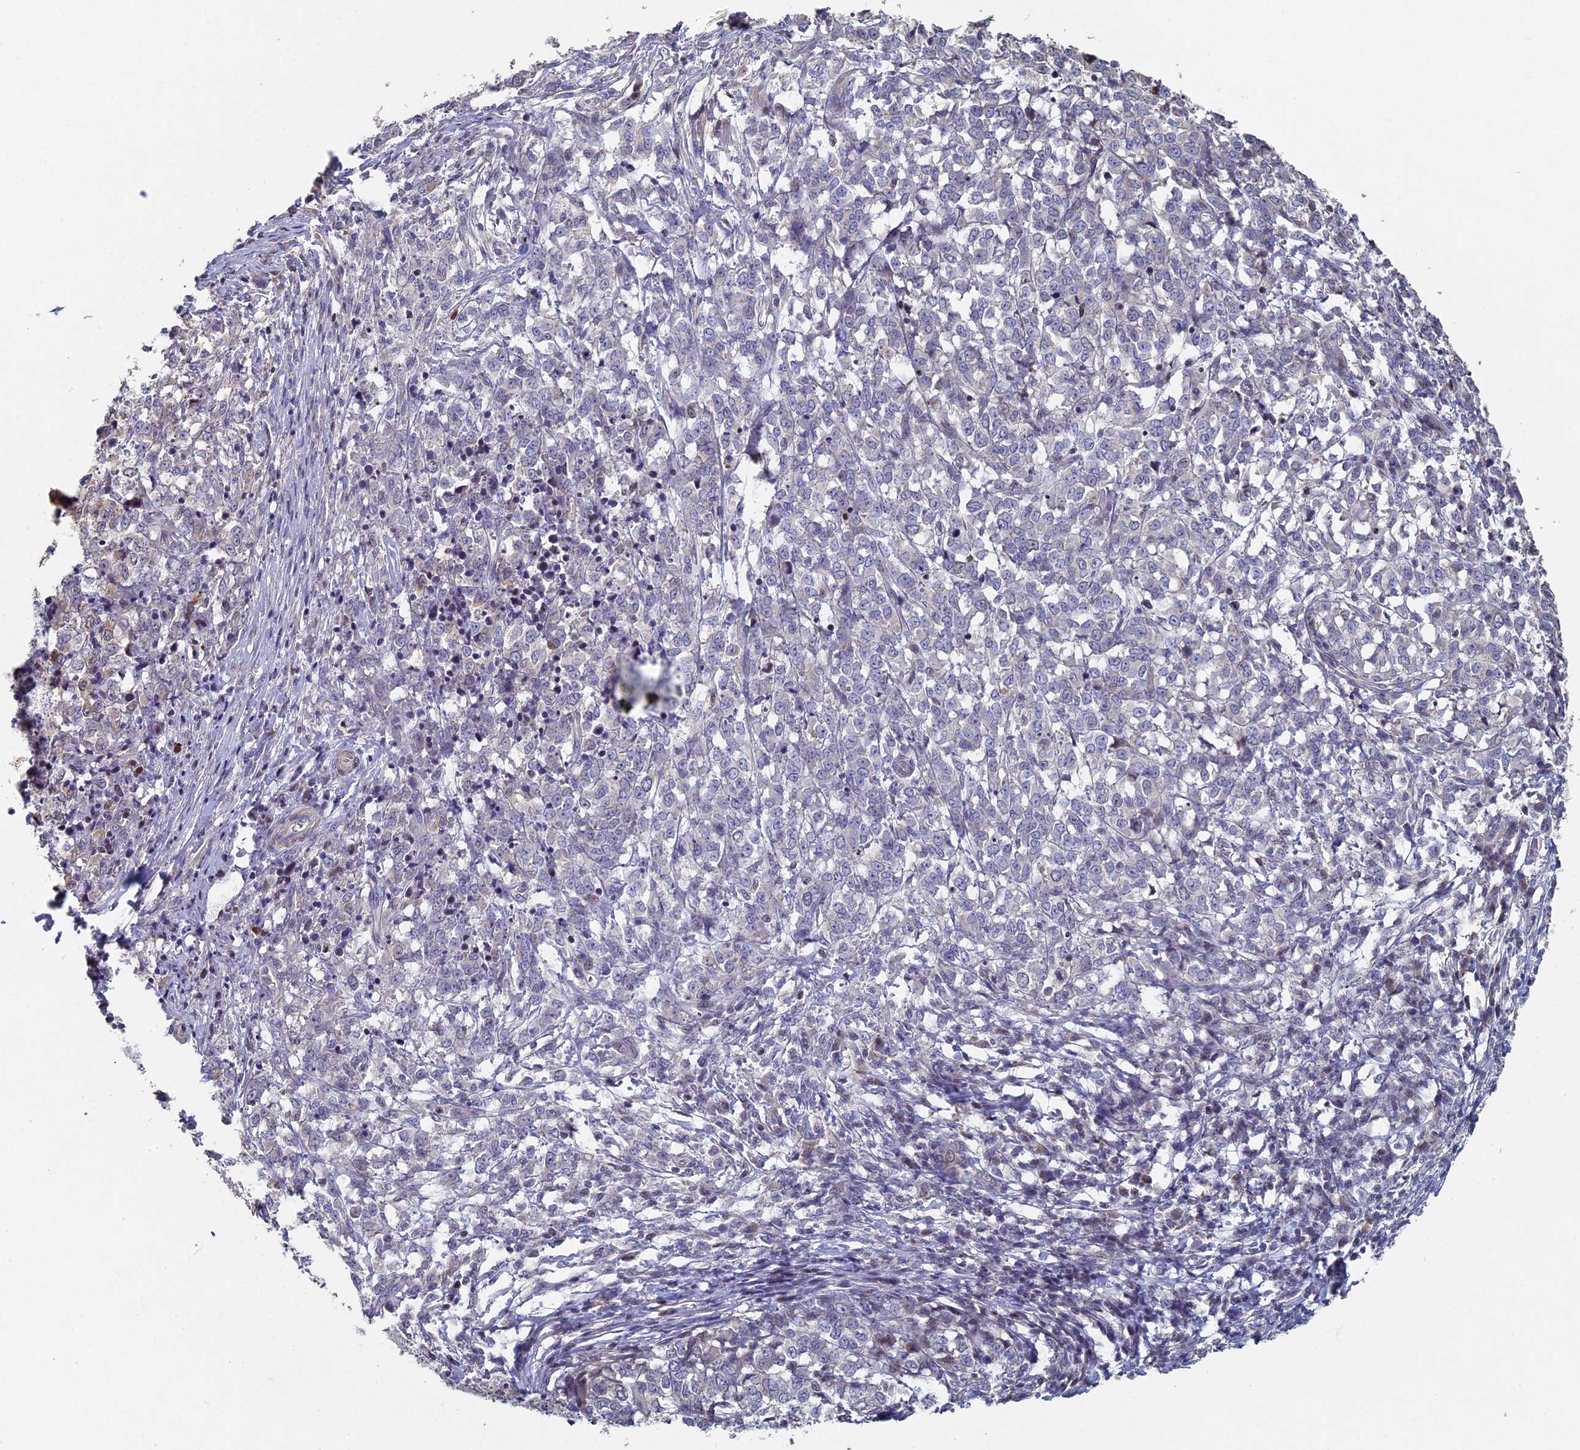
{"staining": {"intensity": "negative", "quantity": "none", "location": "none"}, "tissue": "melanoma", "cell_type": "Tumor cells", "image_type": "cancer", "snomed": [{"axis": "morphology", "description": "Malignant melanoma, NOS"}, {"axis": "topography", "description": "Skin"}], "caption": "This is a photomicrograph of immunohistochemistry (IHC) staining of malignant melanoma, which shows no expression in tumor cells.", "gene": "DIXDC1", "patient": {"sex": "female", "age": 72}}